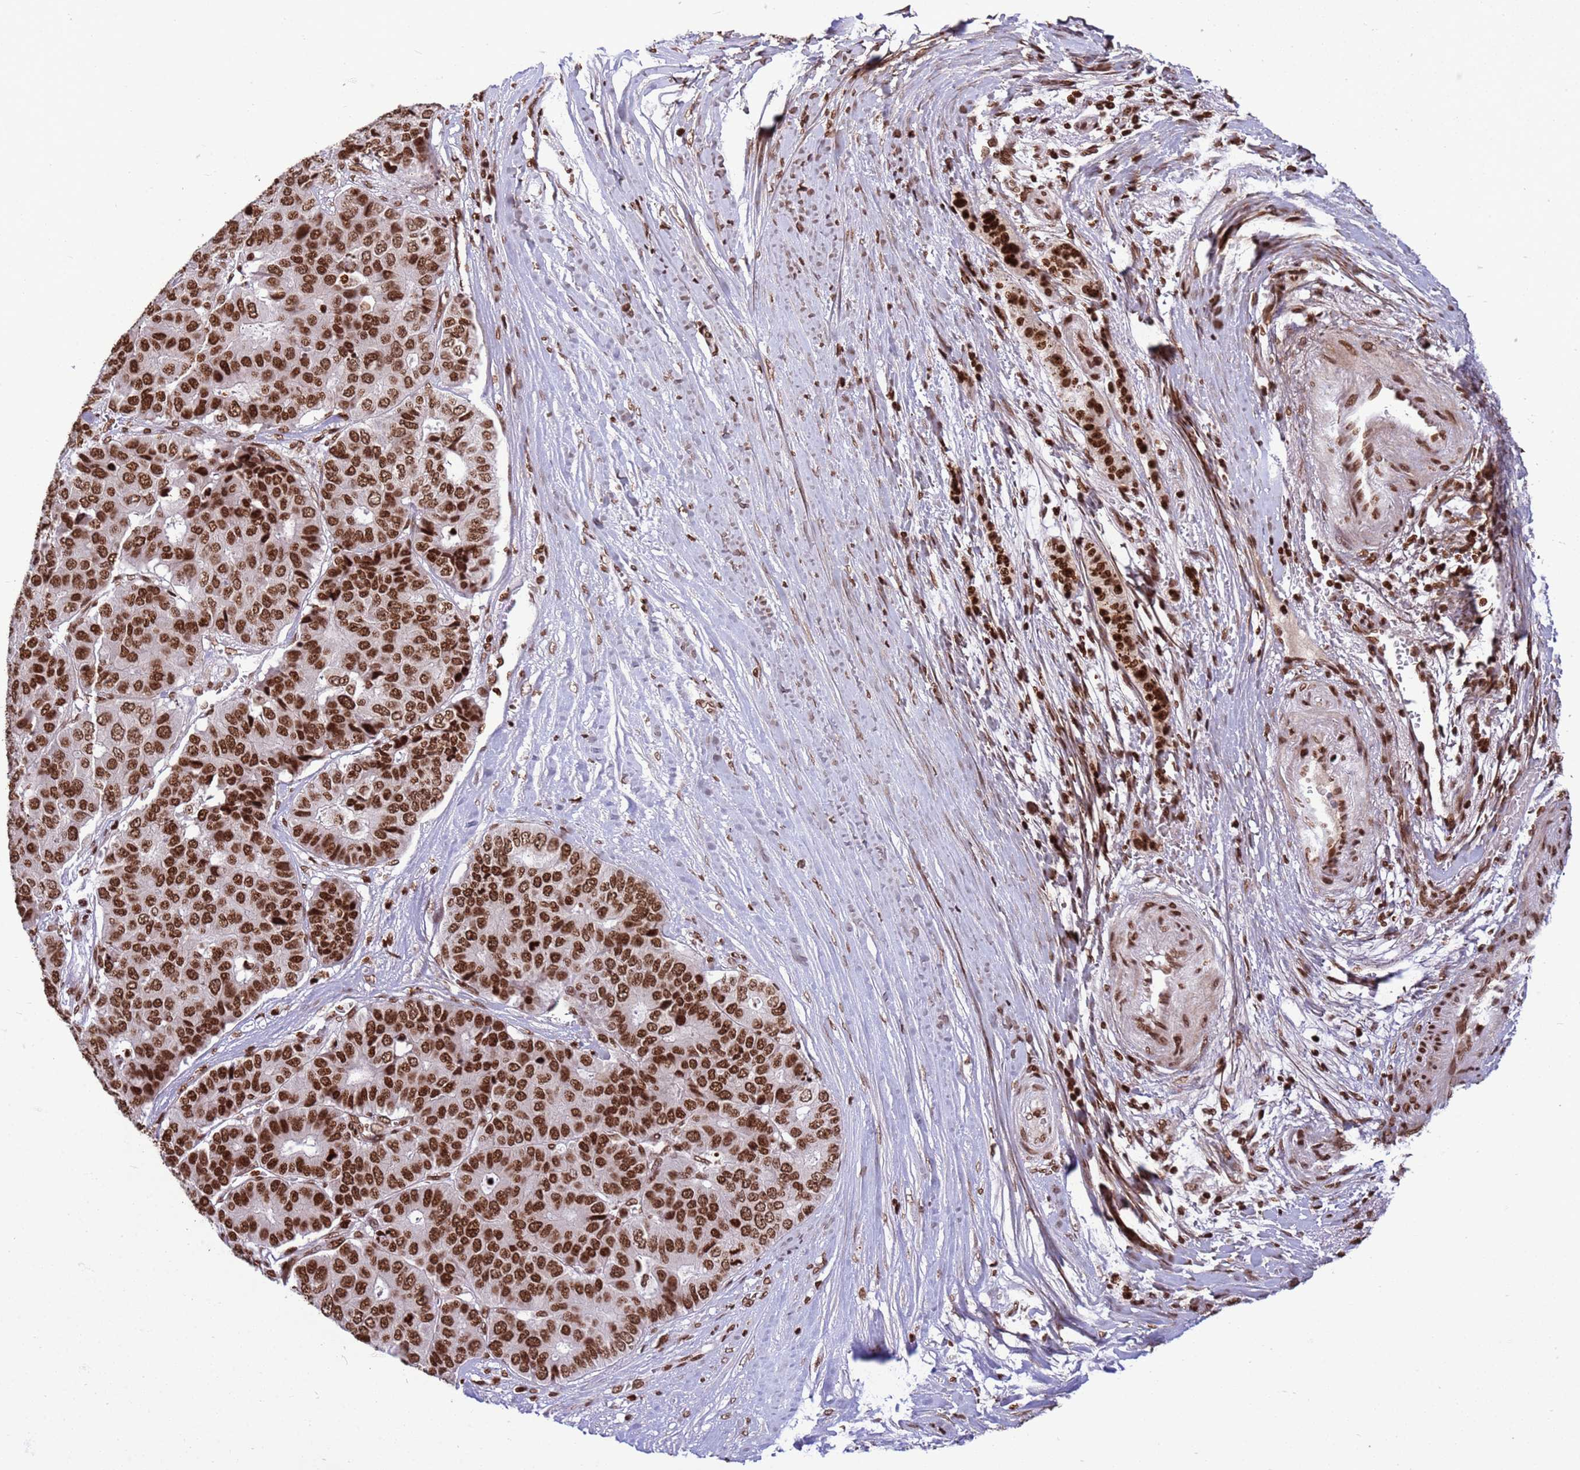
{"staining": {"intensity": "strong", "quantity": ">75%", "location": "nuclear"}, "tissue": "pancreatic cancer", "cell_type": "Tumor cells", "image_type": "cancer", "snomed": [{"axis": "morphology", "description": "Adenocarcinoma, NOS"}, {"axis": "topography", "description": "Pancreas"}], "caption": "High-power microscopy captured an immunohistochemistry (IHC) histopathology image of pancreatic adenocarcinoma, revealing strong nuclear staining in approximately >75% of tumor cells.", "gene": "H3-3B", "patient": {"sex": "male", "age": 50}}